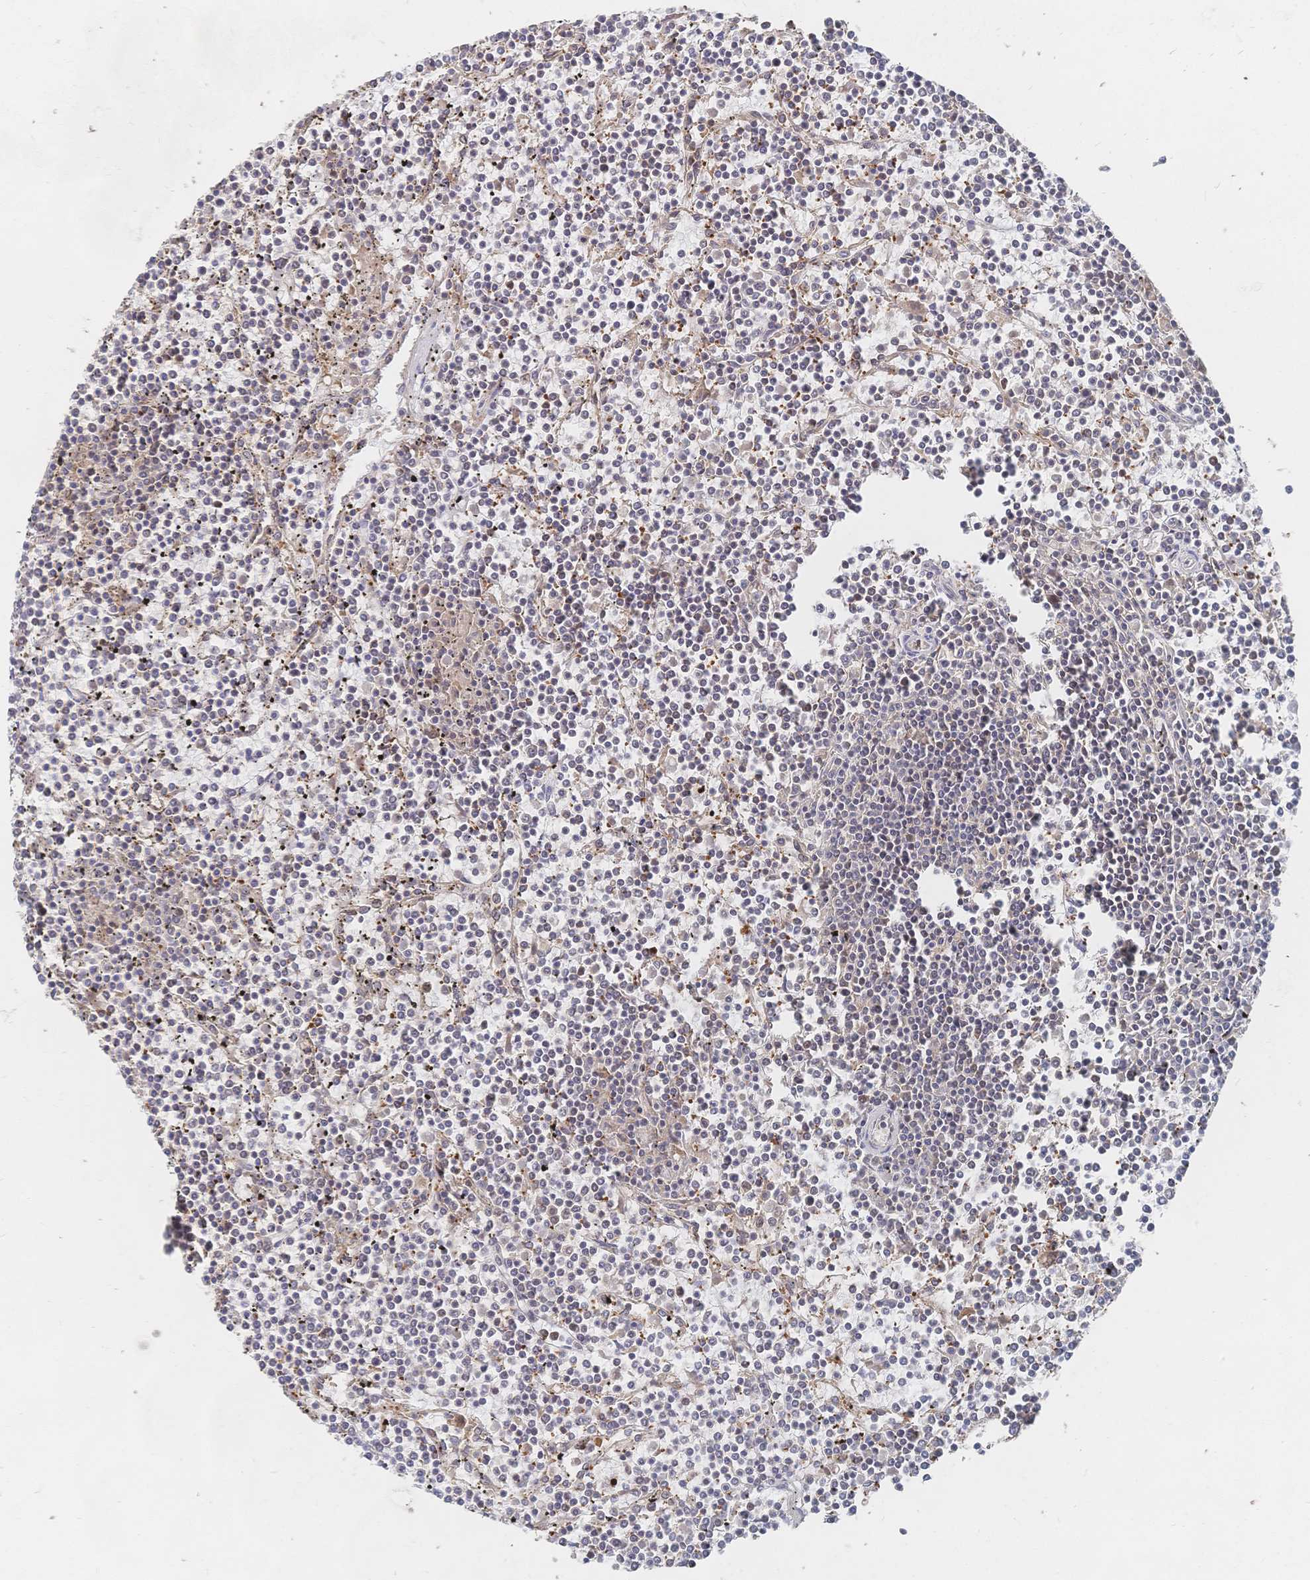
{"staining": {"intensity": "negative", "quantity": "none", "location": "none"}, "tissue": "lymphoma", "cell_type": "Tumor cells", "image_type": "cancer", "snomed": [{"axis": "morphology", "description": "Malignant lymphoma, non-Hodgkin's type, Low grade"}, {"axis": "topography", "description": "Spleen"}], "caption": "Immunohistochemical staining of human low-grade malignant lymphoma, non-Hodgkin's type reveals no significant positivity in tumor cells.", "gene": "LRP5", "patient": {"sex": "female", "age": 19}}